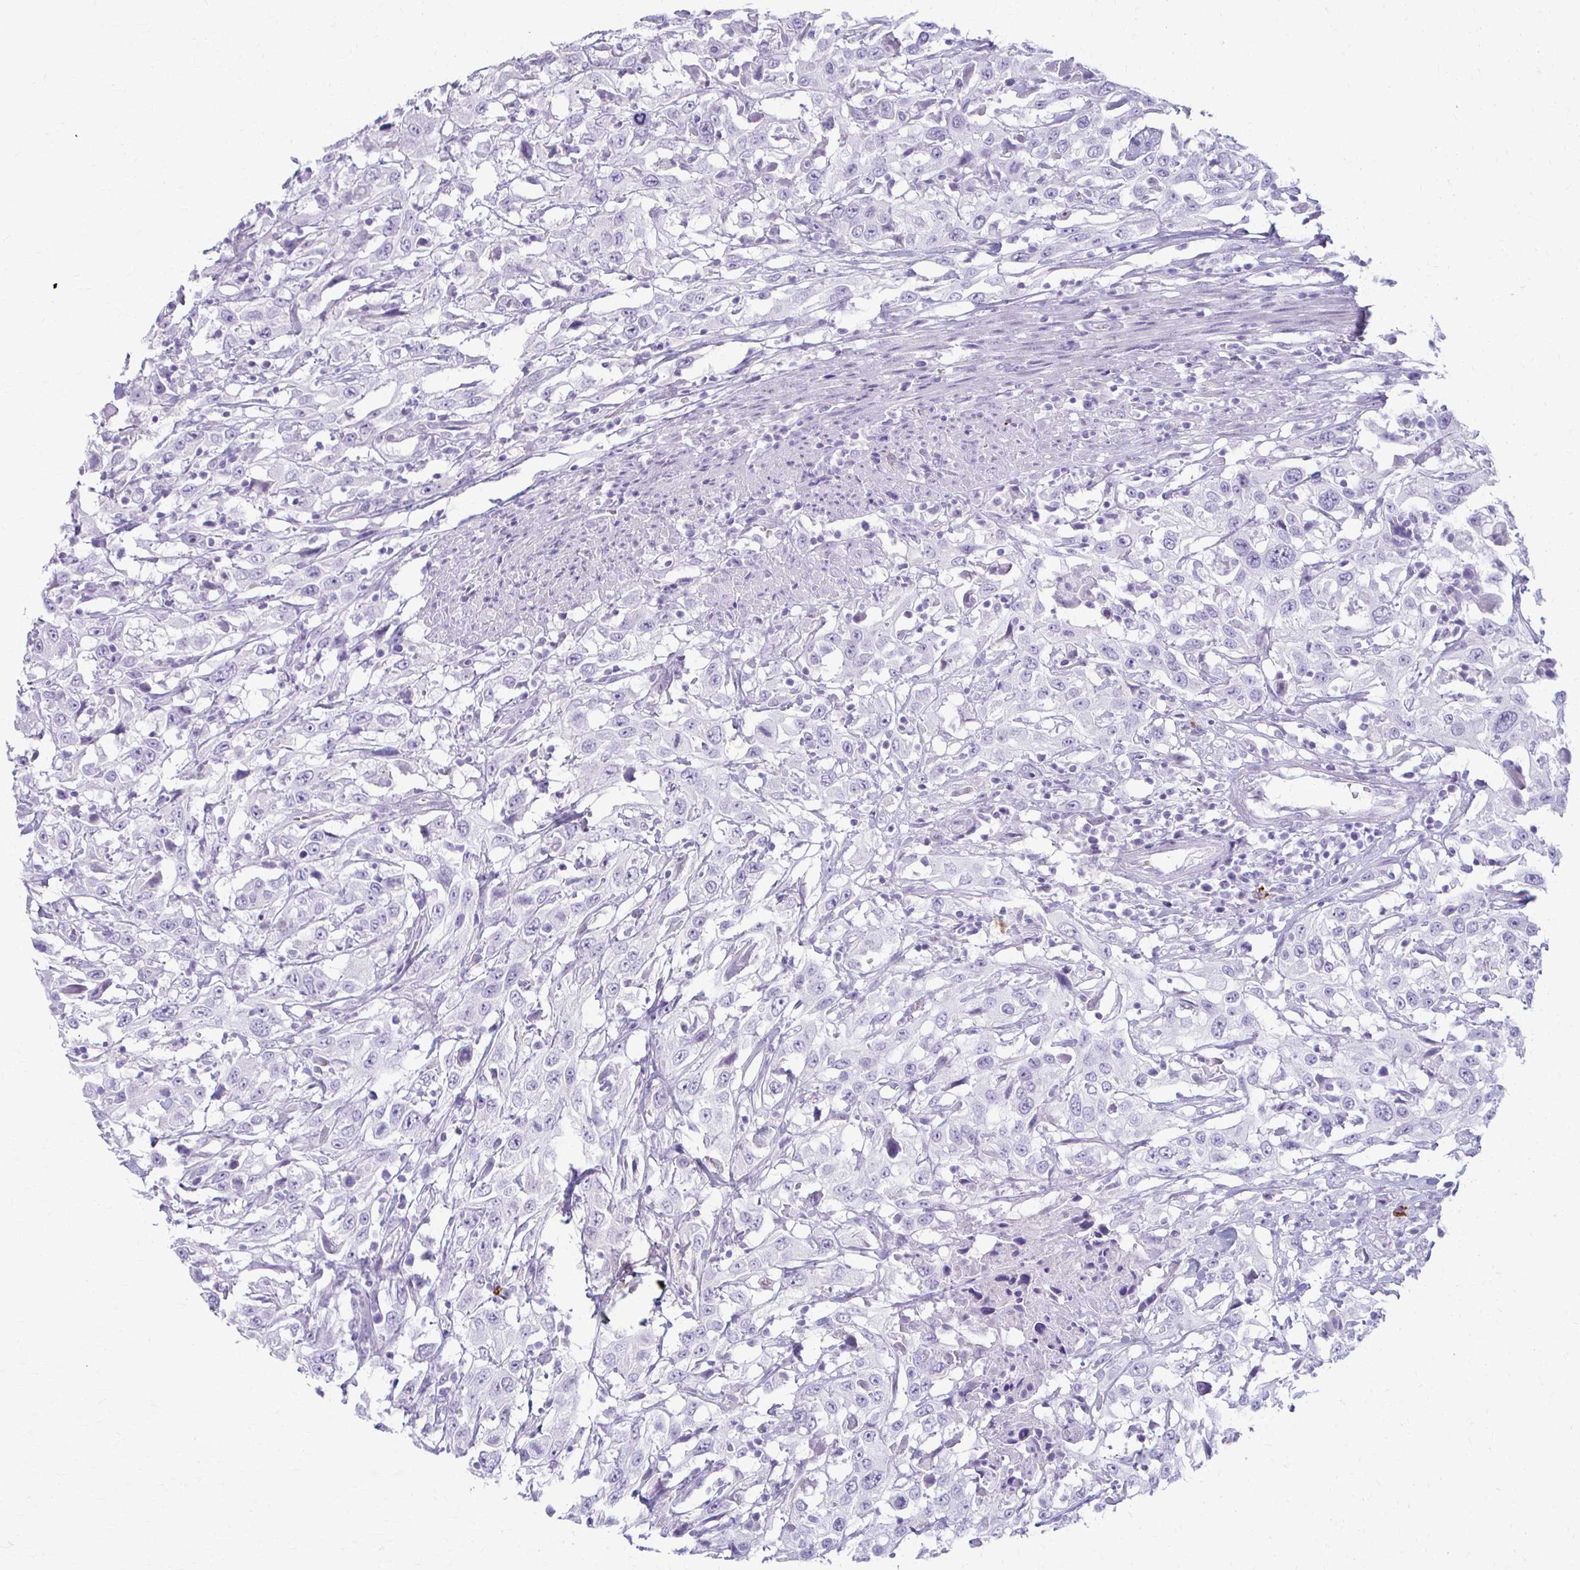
{"staining": {"intensity": "negative", "quantity": "none", "location": "none"}, "tissue": "urothelial cancer", "cell_type": "Tumor cells", "image_type": "cancer", "snomed": [{"axis": "morphology", "description": "Urothelial carcinoma, High grade"}, {"axis": "topography", "description": "Urinary bladder"}], "caption": "Human high-grade urothelial carcinoma stained for a protein using IHC demonstrates no positivity in tumor cells.", "gene": "LDLRAP1", "patient": {"sex": "male", "age": 61}}